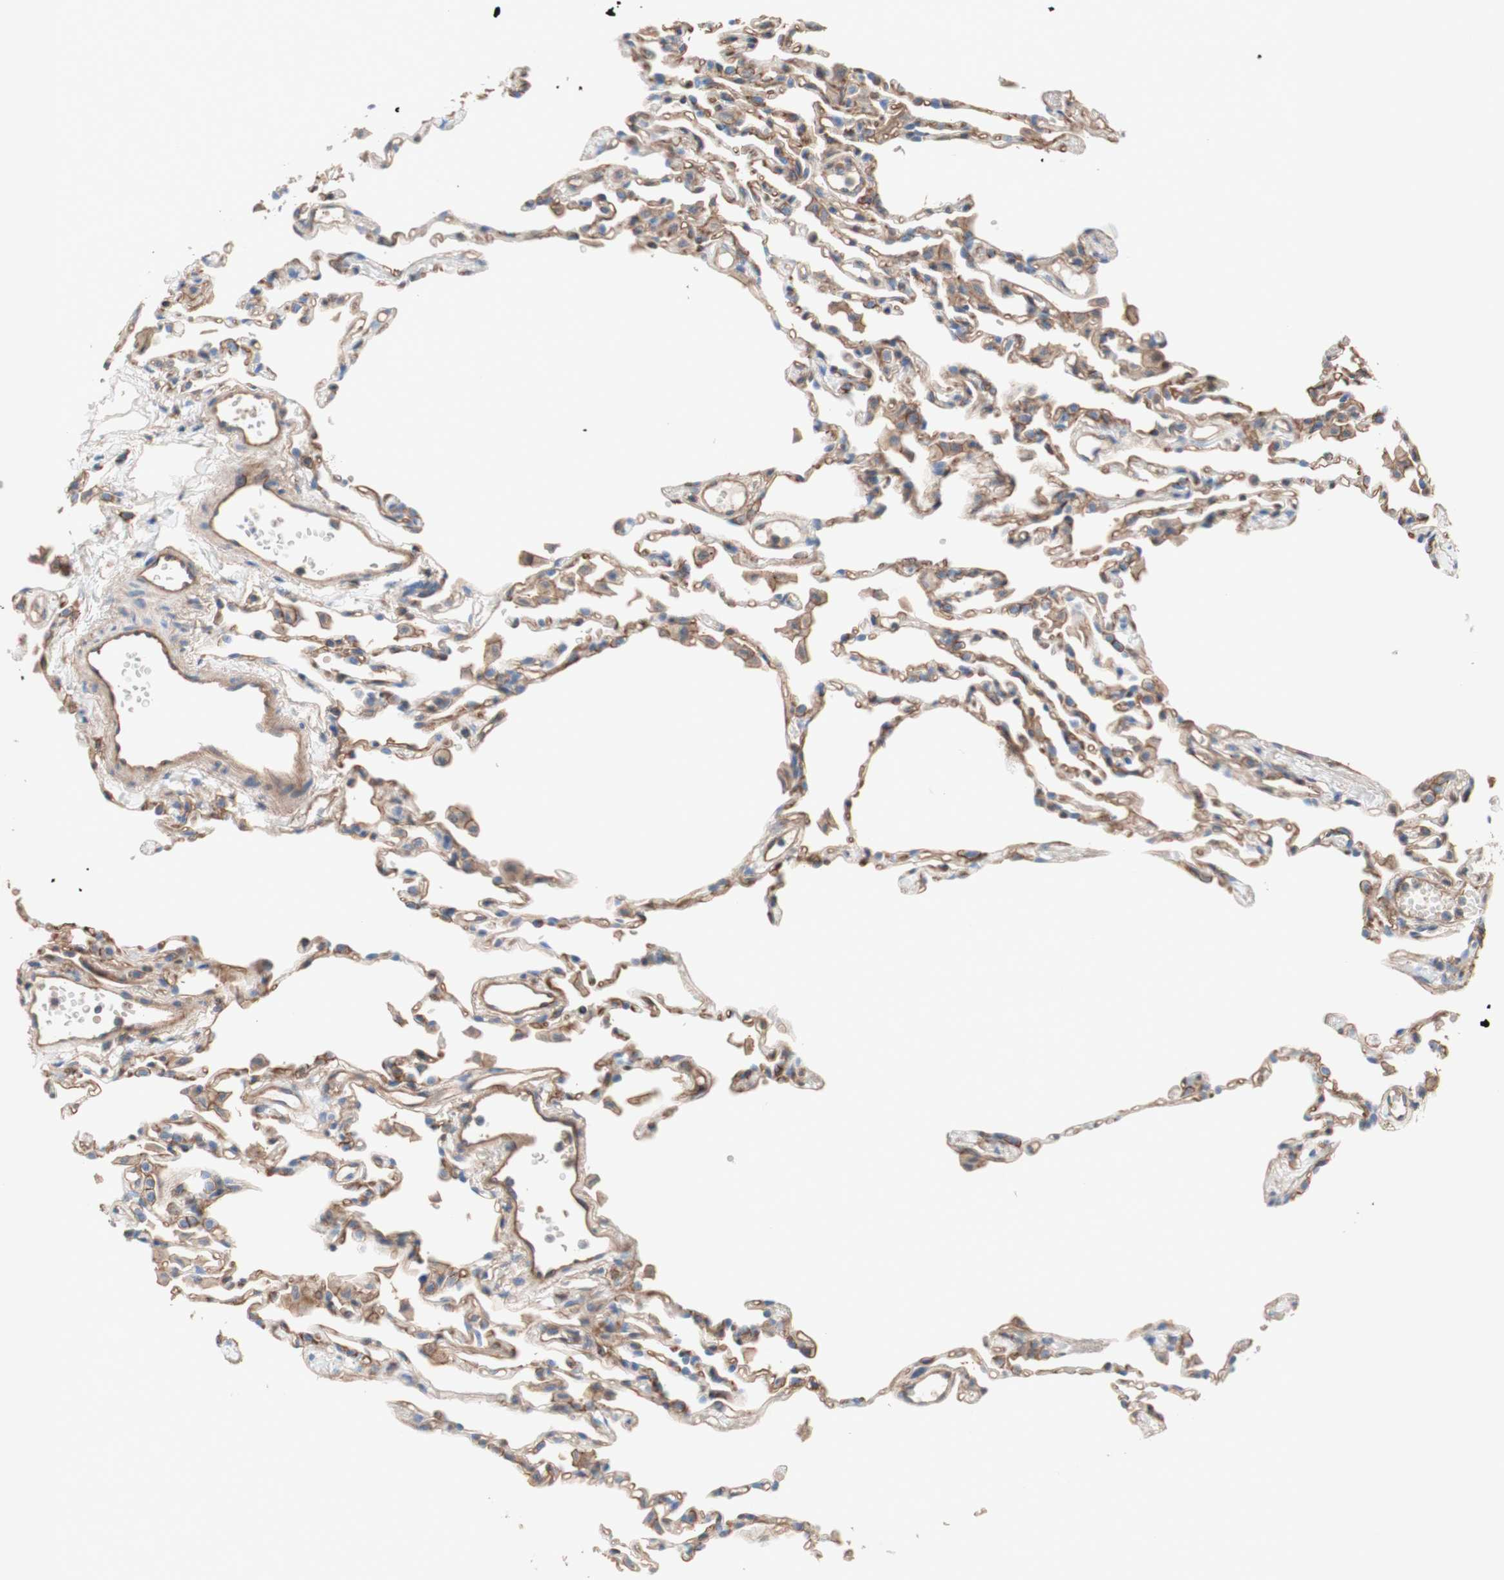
{"staining": {"intensity": "moderate", "quantity": ">75%", "location": "cytoplasmic/membranous"}, "tissue": "lung", "cell_type": "Alveolar cells", "image_type": "normal", "snomed": [{"axis": "morphology", "description": "Normal tissue, NOS"}, {"axis": "topography", "description": "Lung"}], "caption": "Alveolar cells exhibit moderate cytoplasmic/membranous staining in approximately >75% of cells in unremarkable lung. (DAB (3,3'-diaminobenzidine) IHC with brightfield microscopy, high magnification).", "gene": "CD46", "patient": {"sex": "female", "age": 49}}